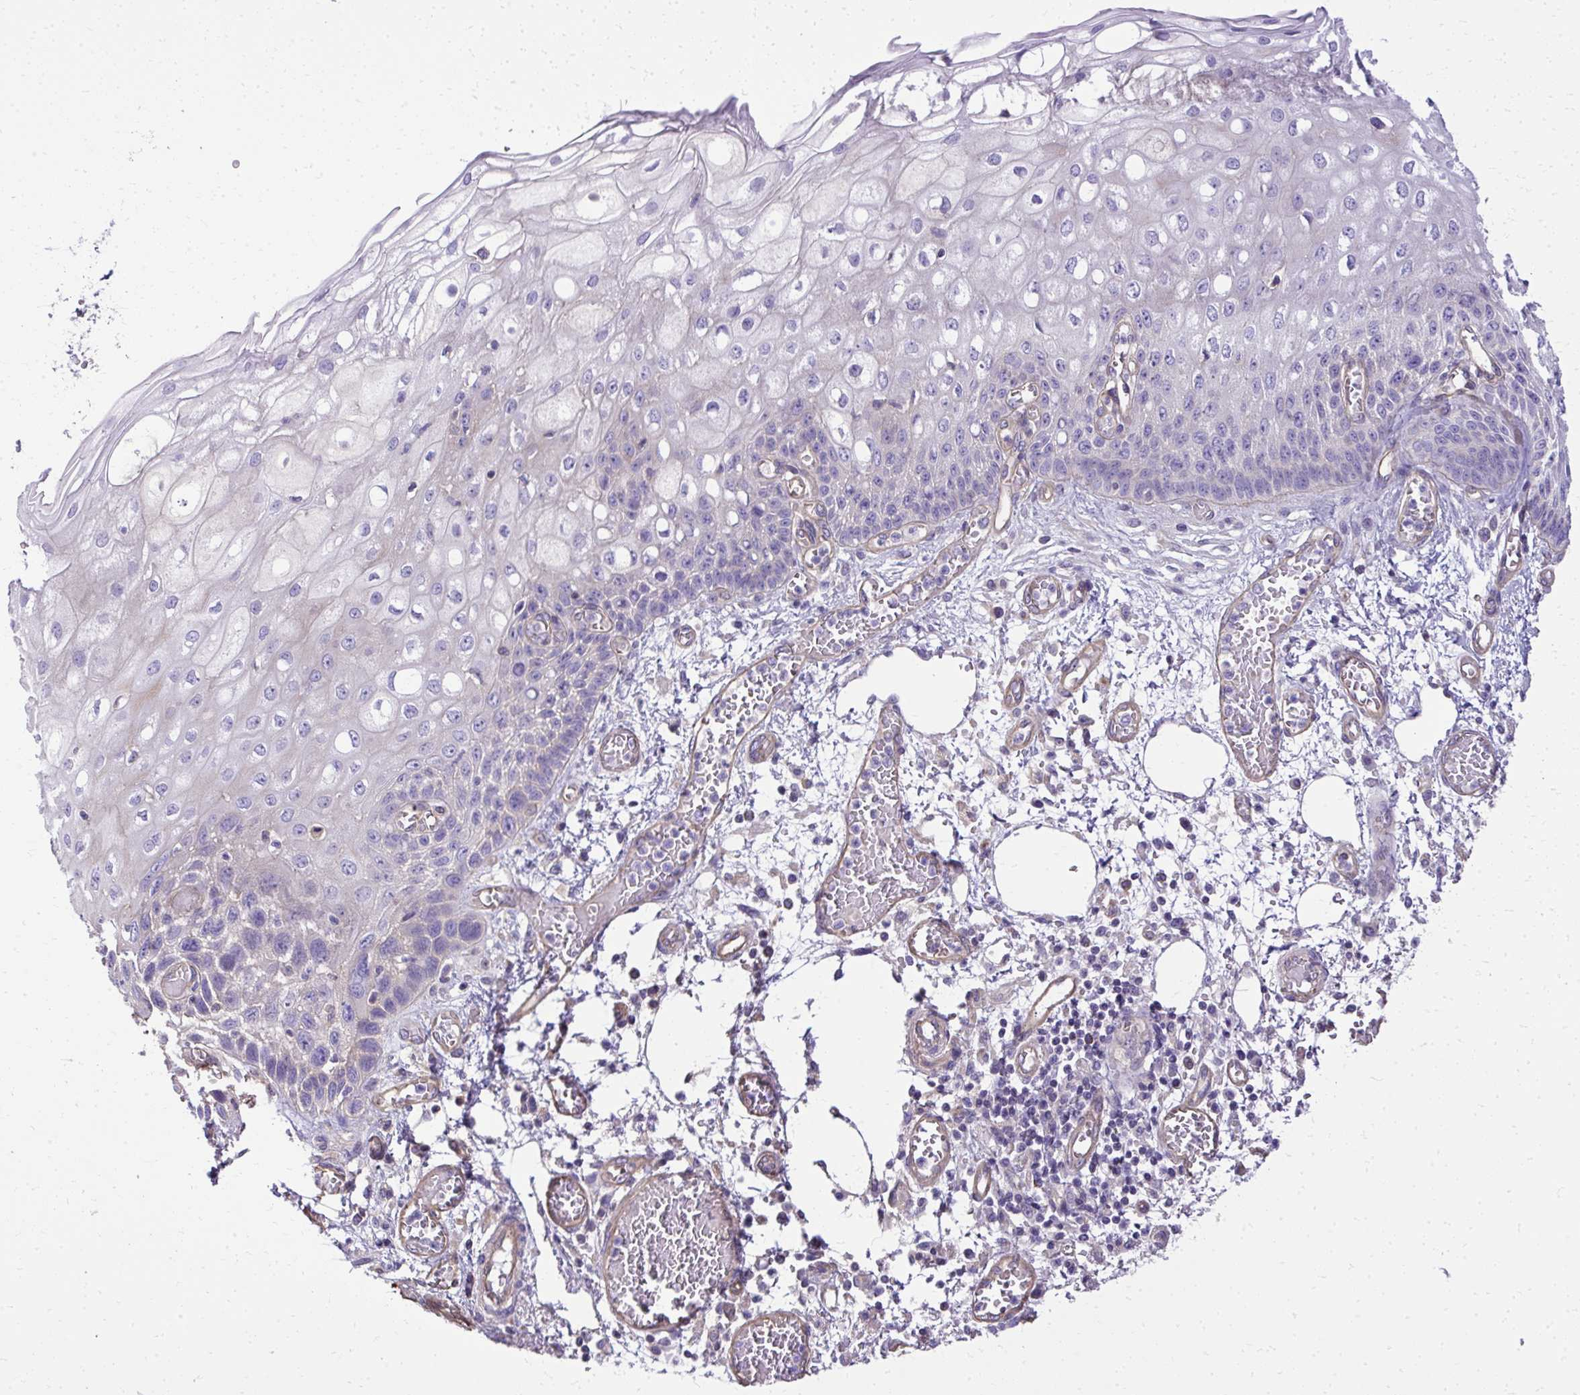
{"staining": {"intensity": "negative", "quantity": "none", "location": "none"}, "tissue": "esophagus", "cell_type": "Squamous epithelial cells", "image_type": "normal", "snomed": [{"axis": "morphology", "description": "Normal tissue, NOS"}, {"axis": "morphology", "description": "Adenocarcinoma, NOS"}, {"axis": "topography", "description": "Esophagus"}], "caption": "High power microscopy image of an immunohistochemistry histopathology image of benign esophagus, revealing no significant positivity in squamous epithelial cells. Nuclei are stained in blue.", "gene": "RUNDC3B", "patient": {"sex": "male", "age": 81}}